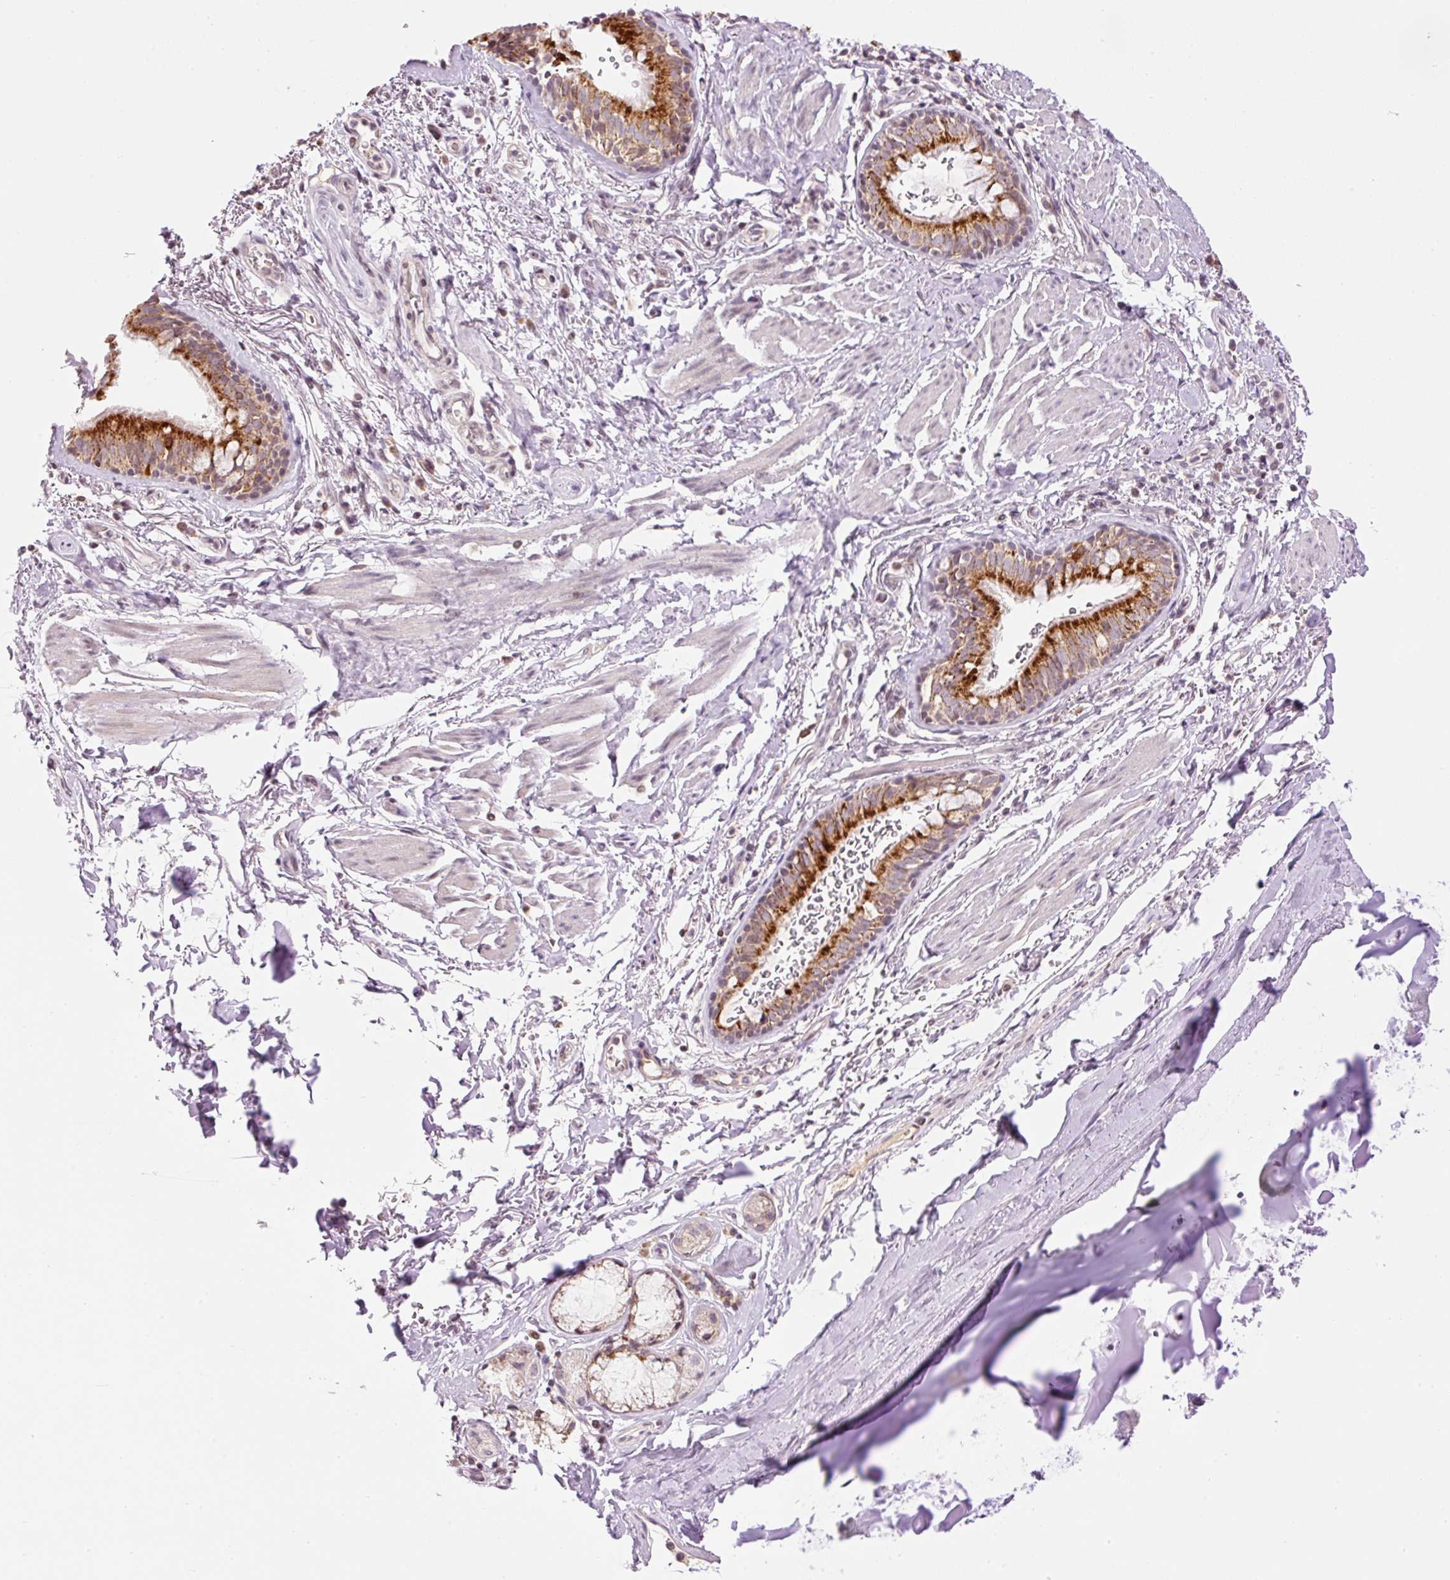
{"staining": {"intensity": "strong", "quantity": "25%-75%", "location": "cytoplasmic/membranous"}, "tissue": "bronchus", "cell_type": "Respiratory epithelial cells", "image_type": "normal", "snomed": [{"axis": "morphology", "description": "Normal tissue, NOS"}, {"axis": "topography", "description": "Bronchus"}], "caption": "Immunohistochemistry photomicrograph of benign human bronchus stained for a protein (brown), which exhibits high levels of strong cytoplasmic/membranous positivity in about 25%-75% of respiratory epithelial cells.", "gene": "ABHD11", "patient": {"sex": "male", "age": 67}}